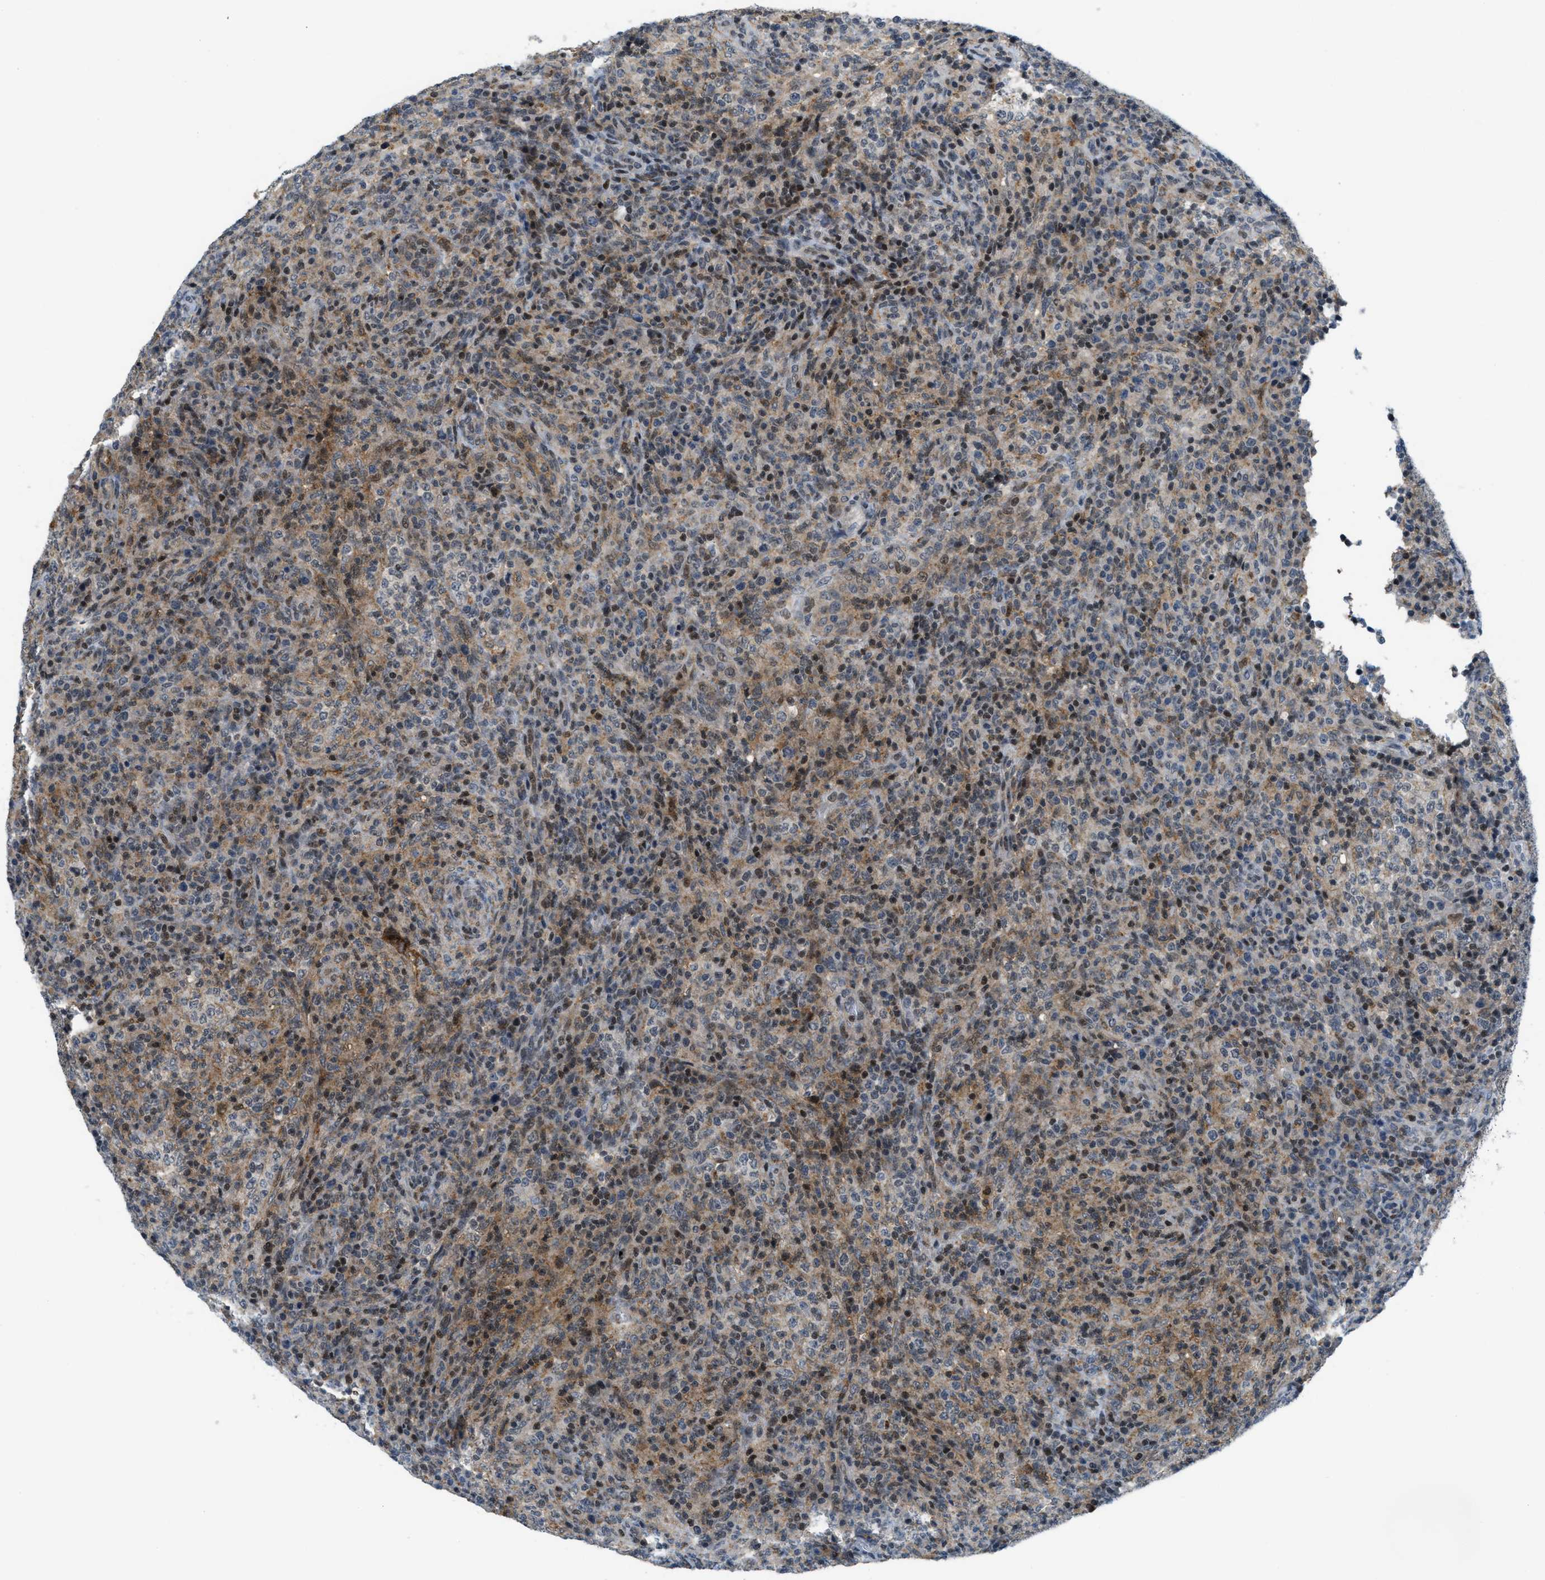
{"staining": {"intensity": "negative", "quantity": "none", "location": "none"}, "tissue": "lymphoma", "cell_type": "Tumor cells", "image_type": "cancer", "snomed": [{"axis": "morphology", "description": "Malignant lymphoma, non-Hodgkin's type, High grade"}, {"axis": "topography", "description": "Lymph node"}], "caption": "Human lymphoma stained for a protein using immunohistochemistry exhibits no positivity in tumor cells.", "gene": "ING1", "patient": {"sex": "female", "age": 76}}